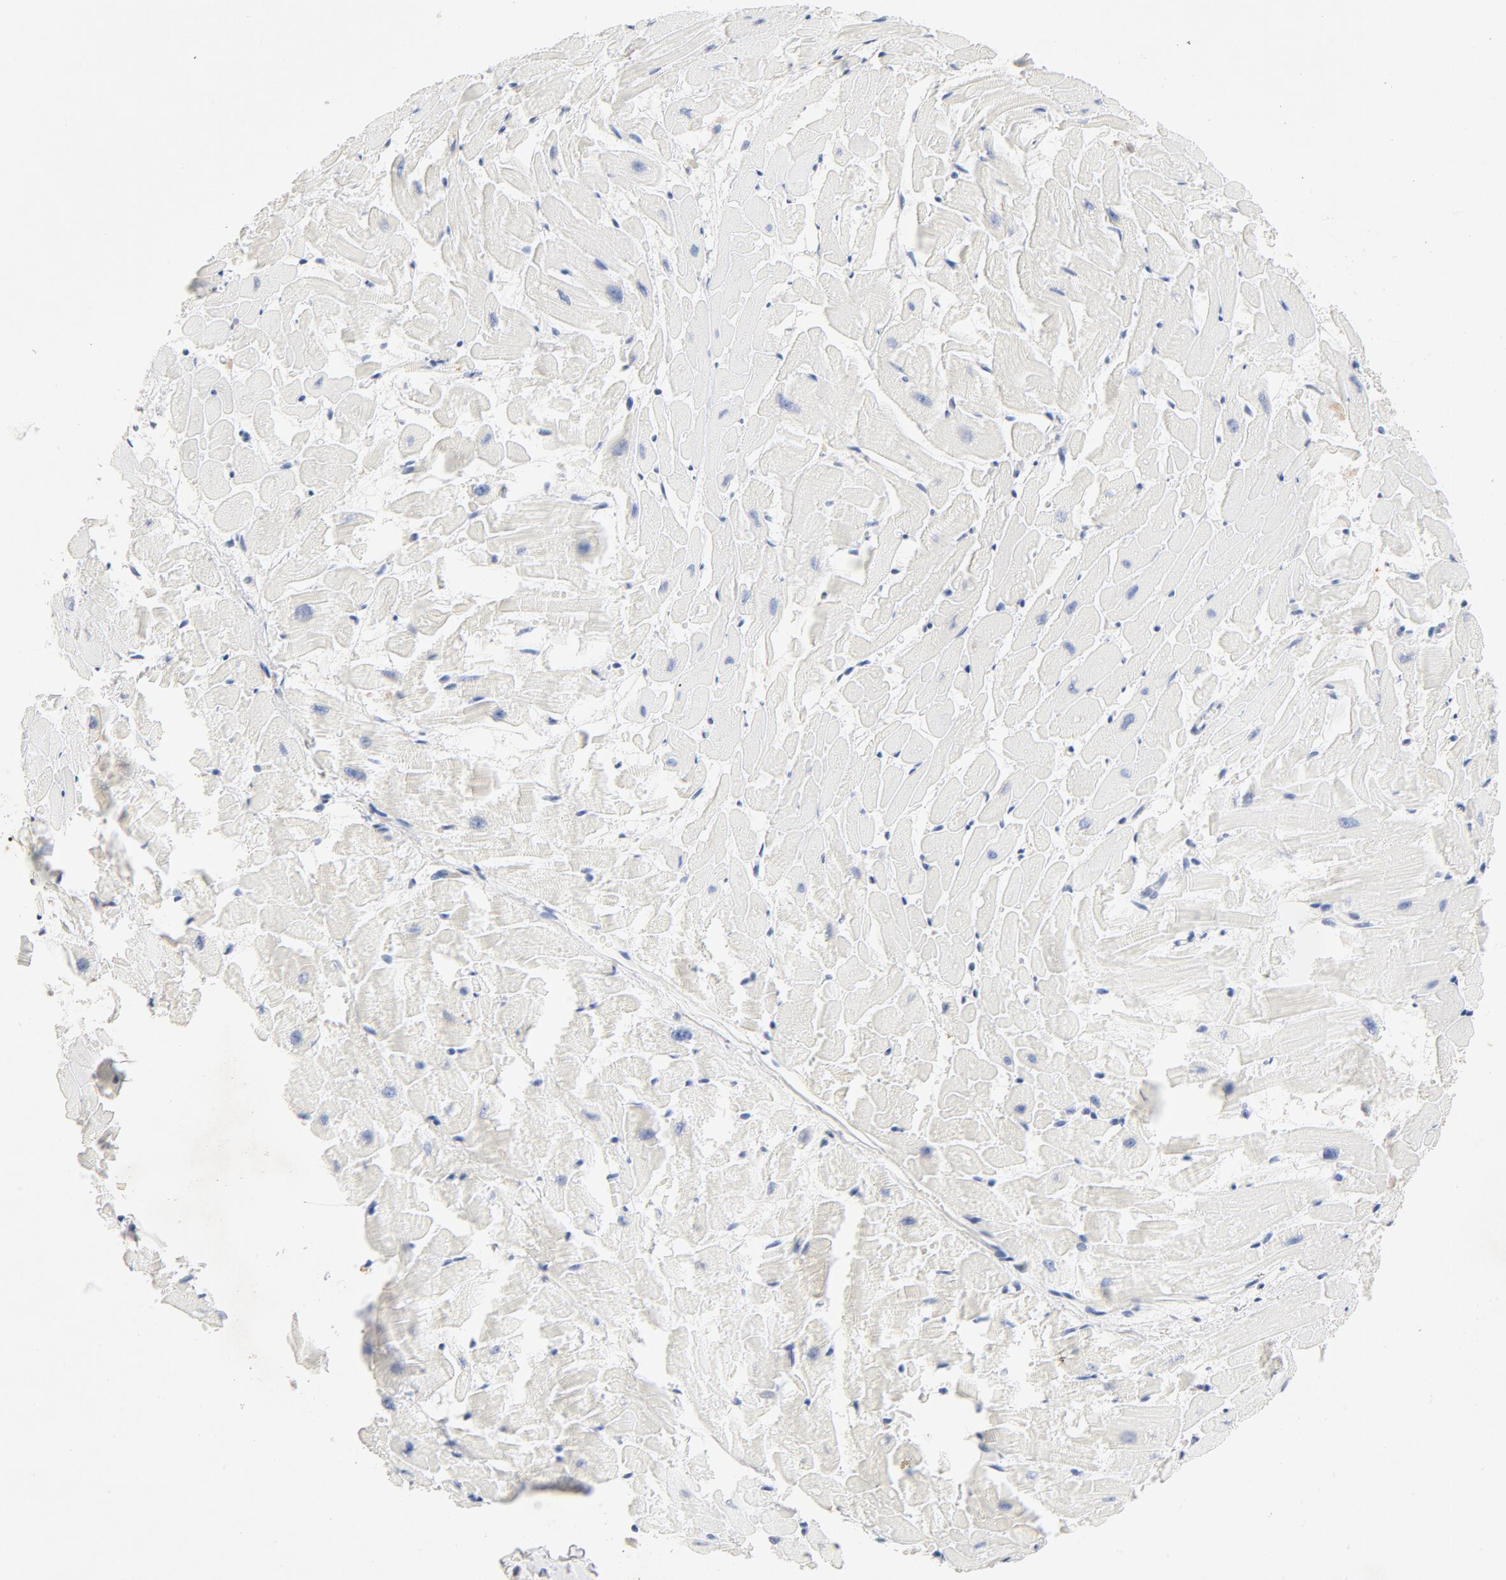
{"staining": {"intensity": "negative", "quantity": "none", "location": "none"}, "tissue": "heart muscle", "cell_type": "Cardiomyocytes", "image_type": "normal", "snomed": [{"axis": "morphology", "description": "Normal tissue, NOS"}, {"axis": "topography", "description": "Heart"}], "caption": "High power microscopy micrograph of an IHC micrograph of unremarkable heart muscle, revealing no significant positivity in cardiomyocytes. The staining is performed using DAB brown chromogen with nuclei counter-stained in using hematoxylin.", "gene": "STAT1", "patient": {"sex": "female", "age": 19}}